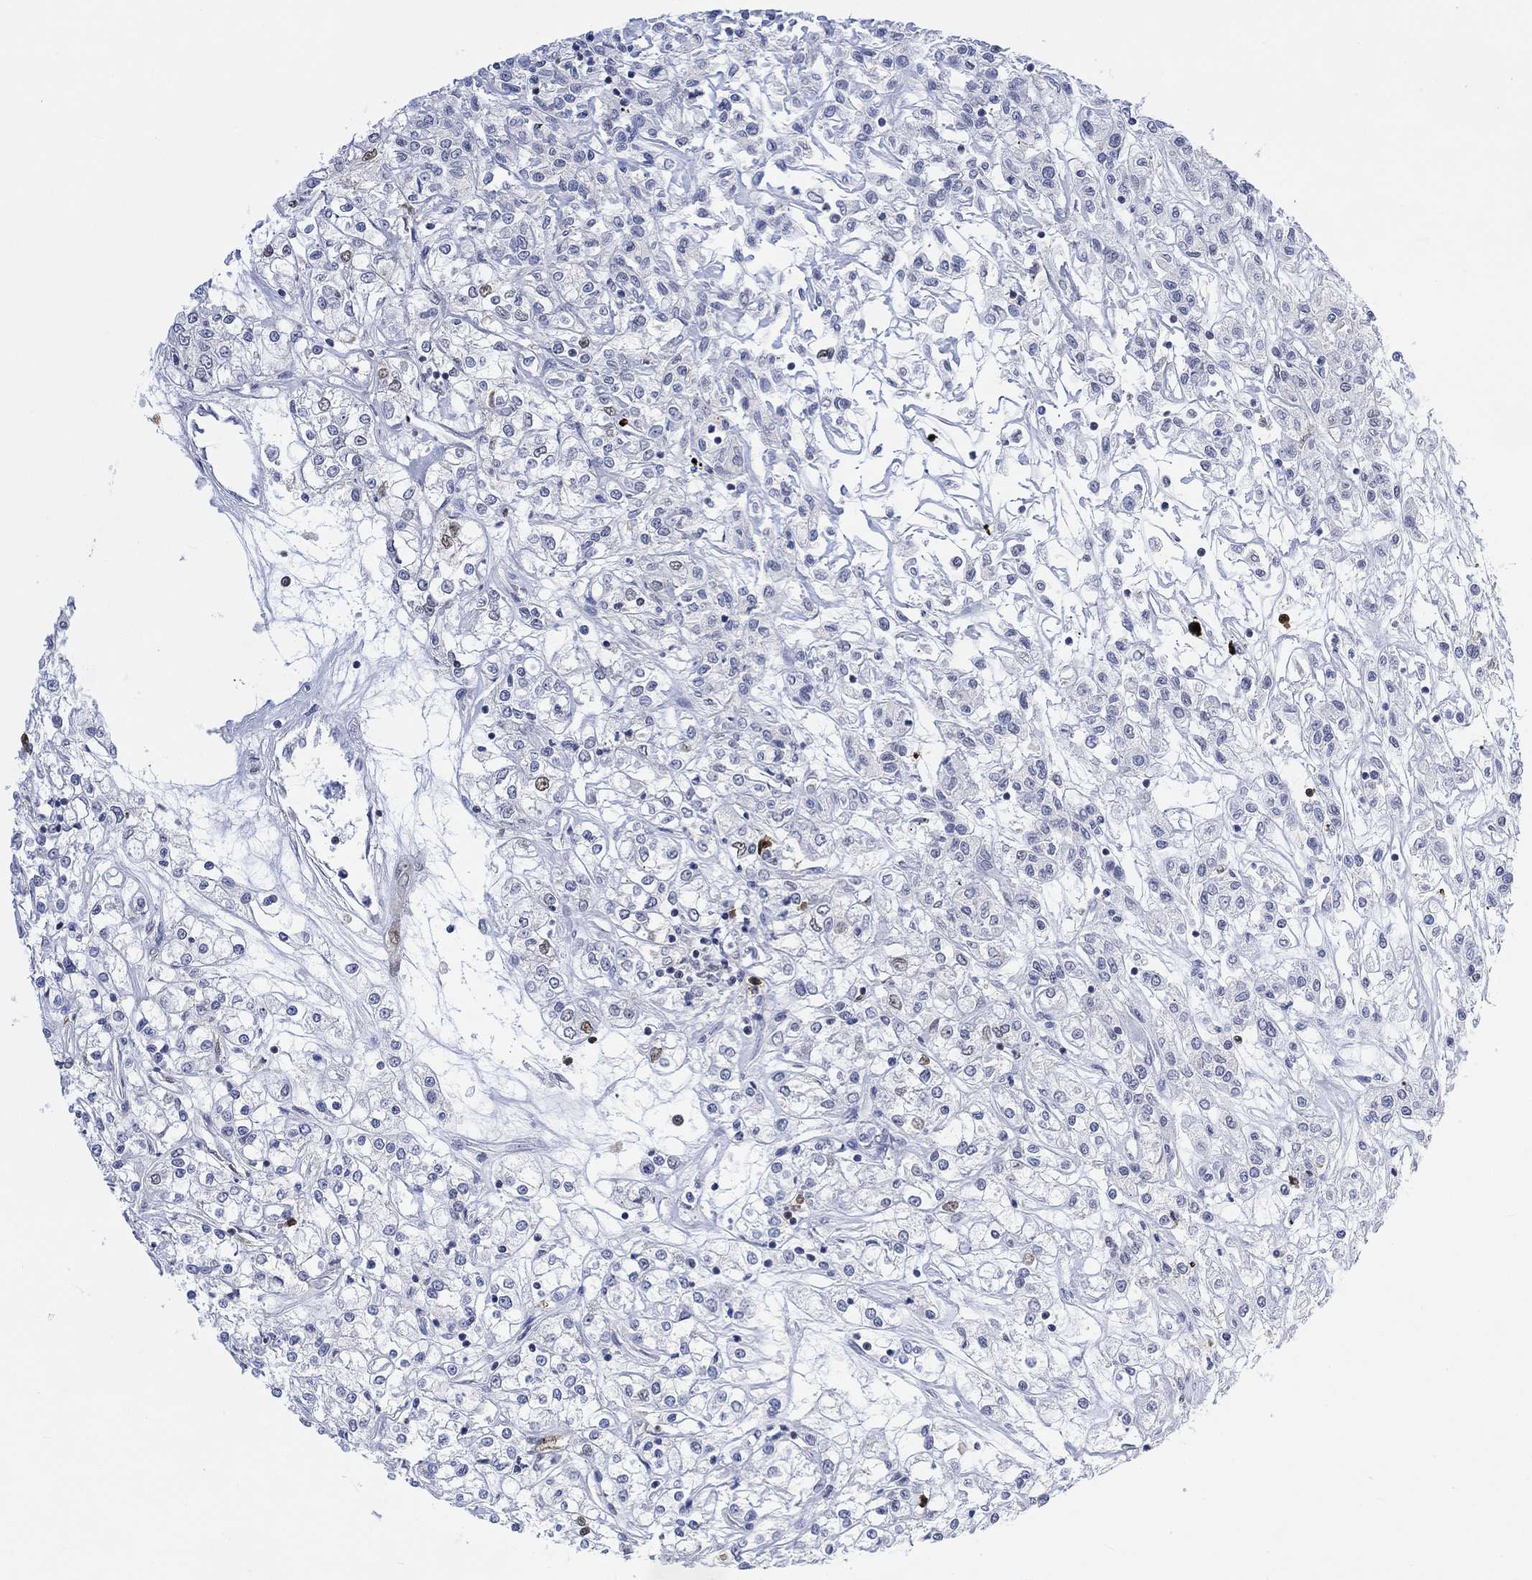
{"staining": {"intensity": "strong", "quantity": "<25%", "location": "nuclear"}, "tissue": "renal cancer", "cell_type": "Tumor cells", "image_type": "cancer", "snomed": [{"axis": "morphology", "description": "Adenocarcinoma, NOS"}, {"axis": "topography", "description": "Kidney"}], "caption": "The image demonstrates immunohistochemical staining of renal adenocarcinoma. There is strong nuclear positivity is appreciated in approximately <25% of tumor cells. The staining is performed using DAB (3,3'-diaminobenzidine) brown chromogen to label protein expression. The nuclei are counter-stained blue using hematoxylin.", "gene": "RAD54L2", "patient": {"sex": "female", "age": 59}}